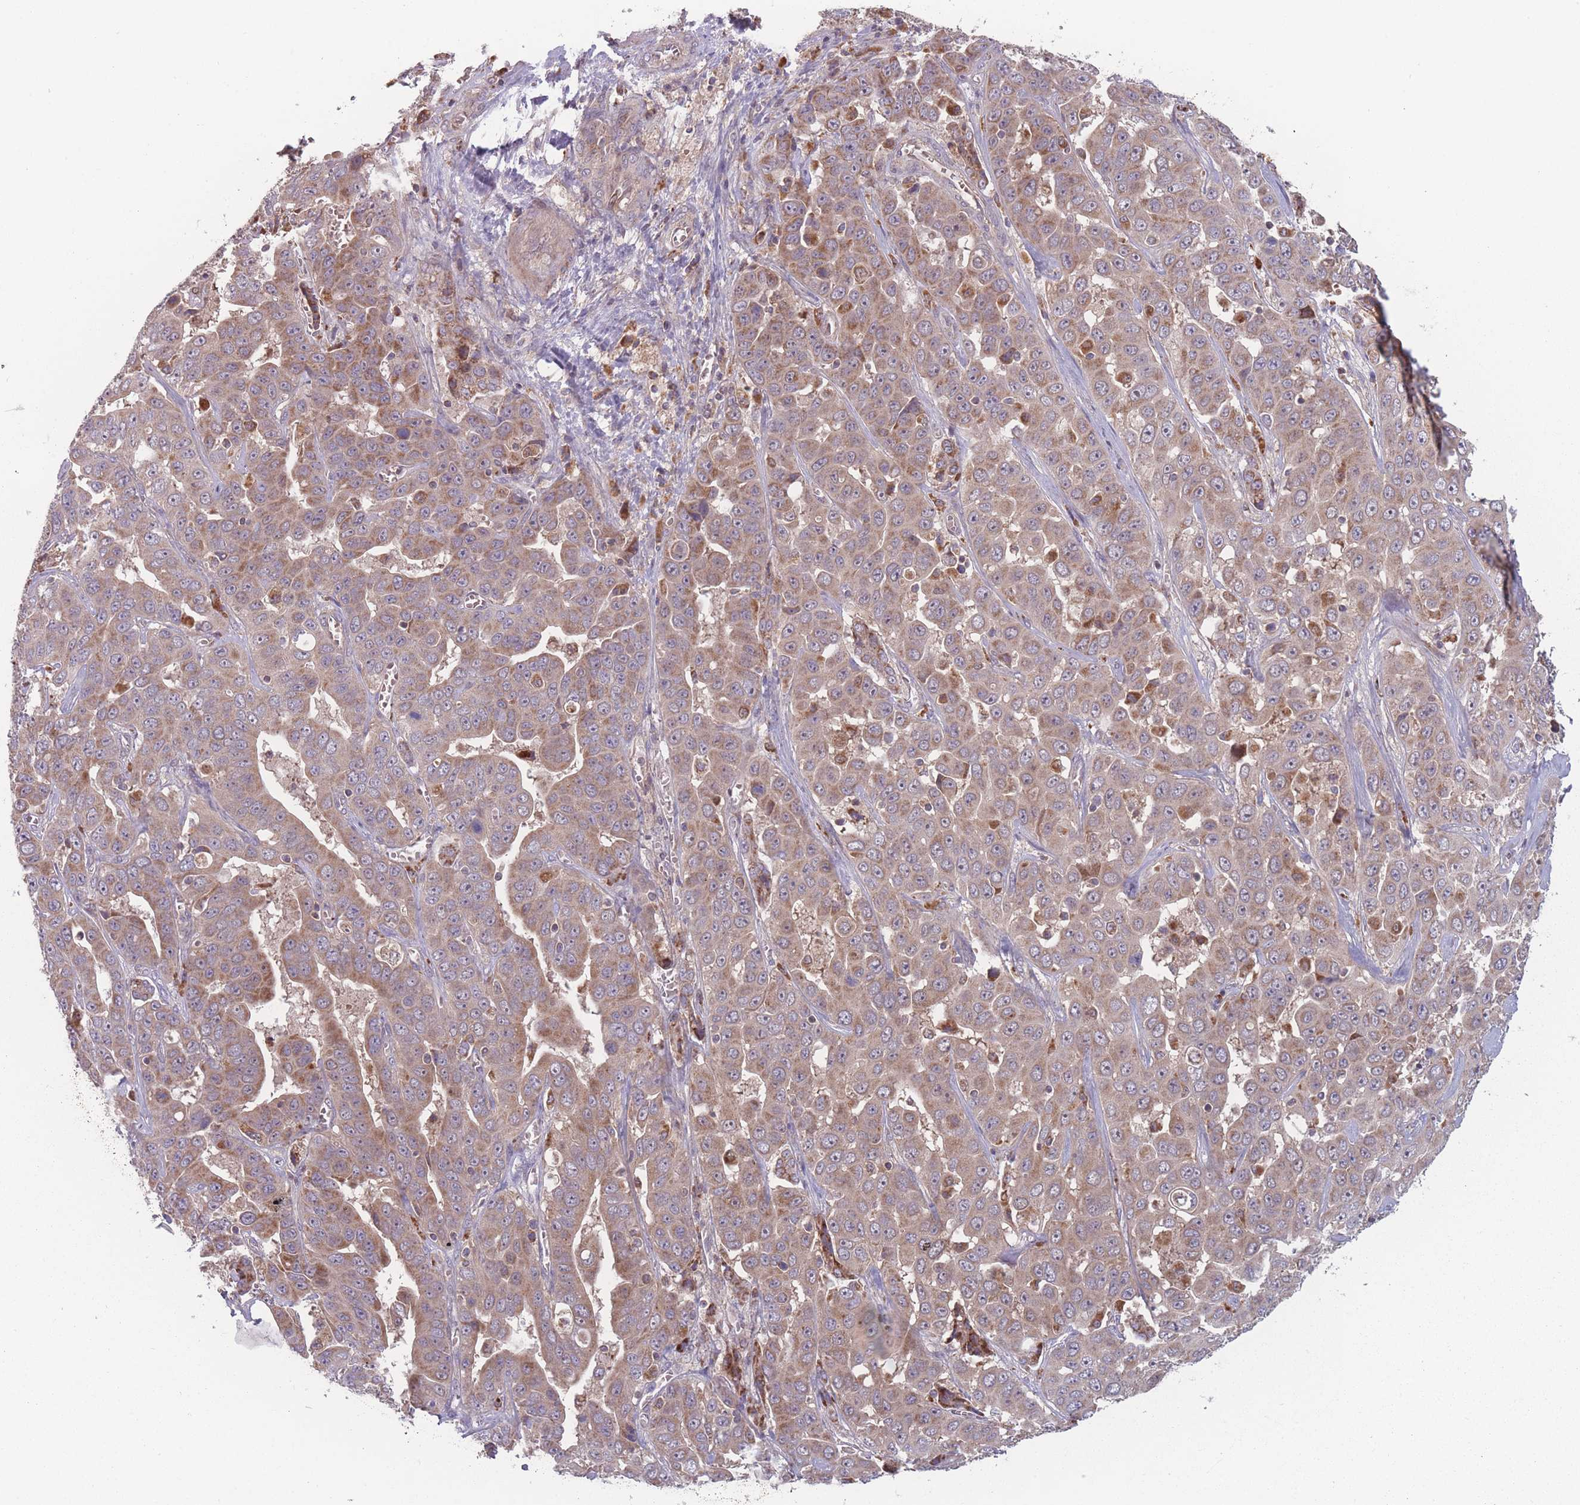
{"staining": {"intensity": "moderate", "quantity": ">75%", "location": "cytoplasmic/membranous"}, "tissue": "liver cancer", "cell_type": "Tumor cells", "image_type": "cancer", "snomed": [{"axis": "morphology", "description": "Cholangiocarcinoma"}, {"axis": "topography", "description": "Liver"}], "caption": "A micrograph of liver cholangiocarcinoma stained for a protein reveals moderate cytoplasmic/membranous brown staining in tumor cells.", "gene": "ATP5MG", "patient": {"sex": "female", "age": 52}}